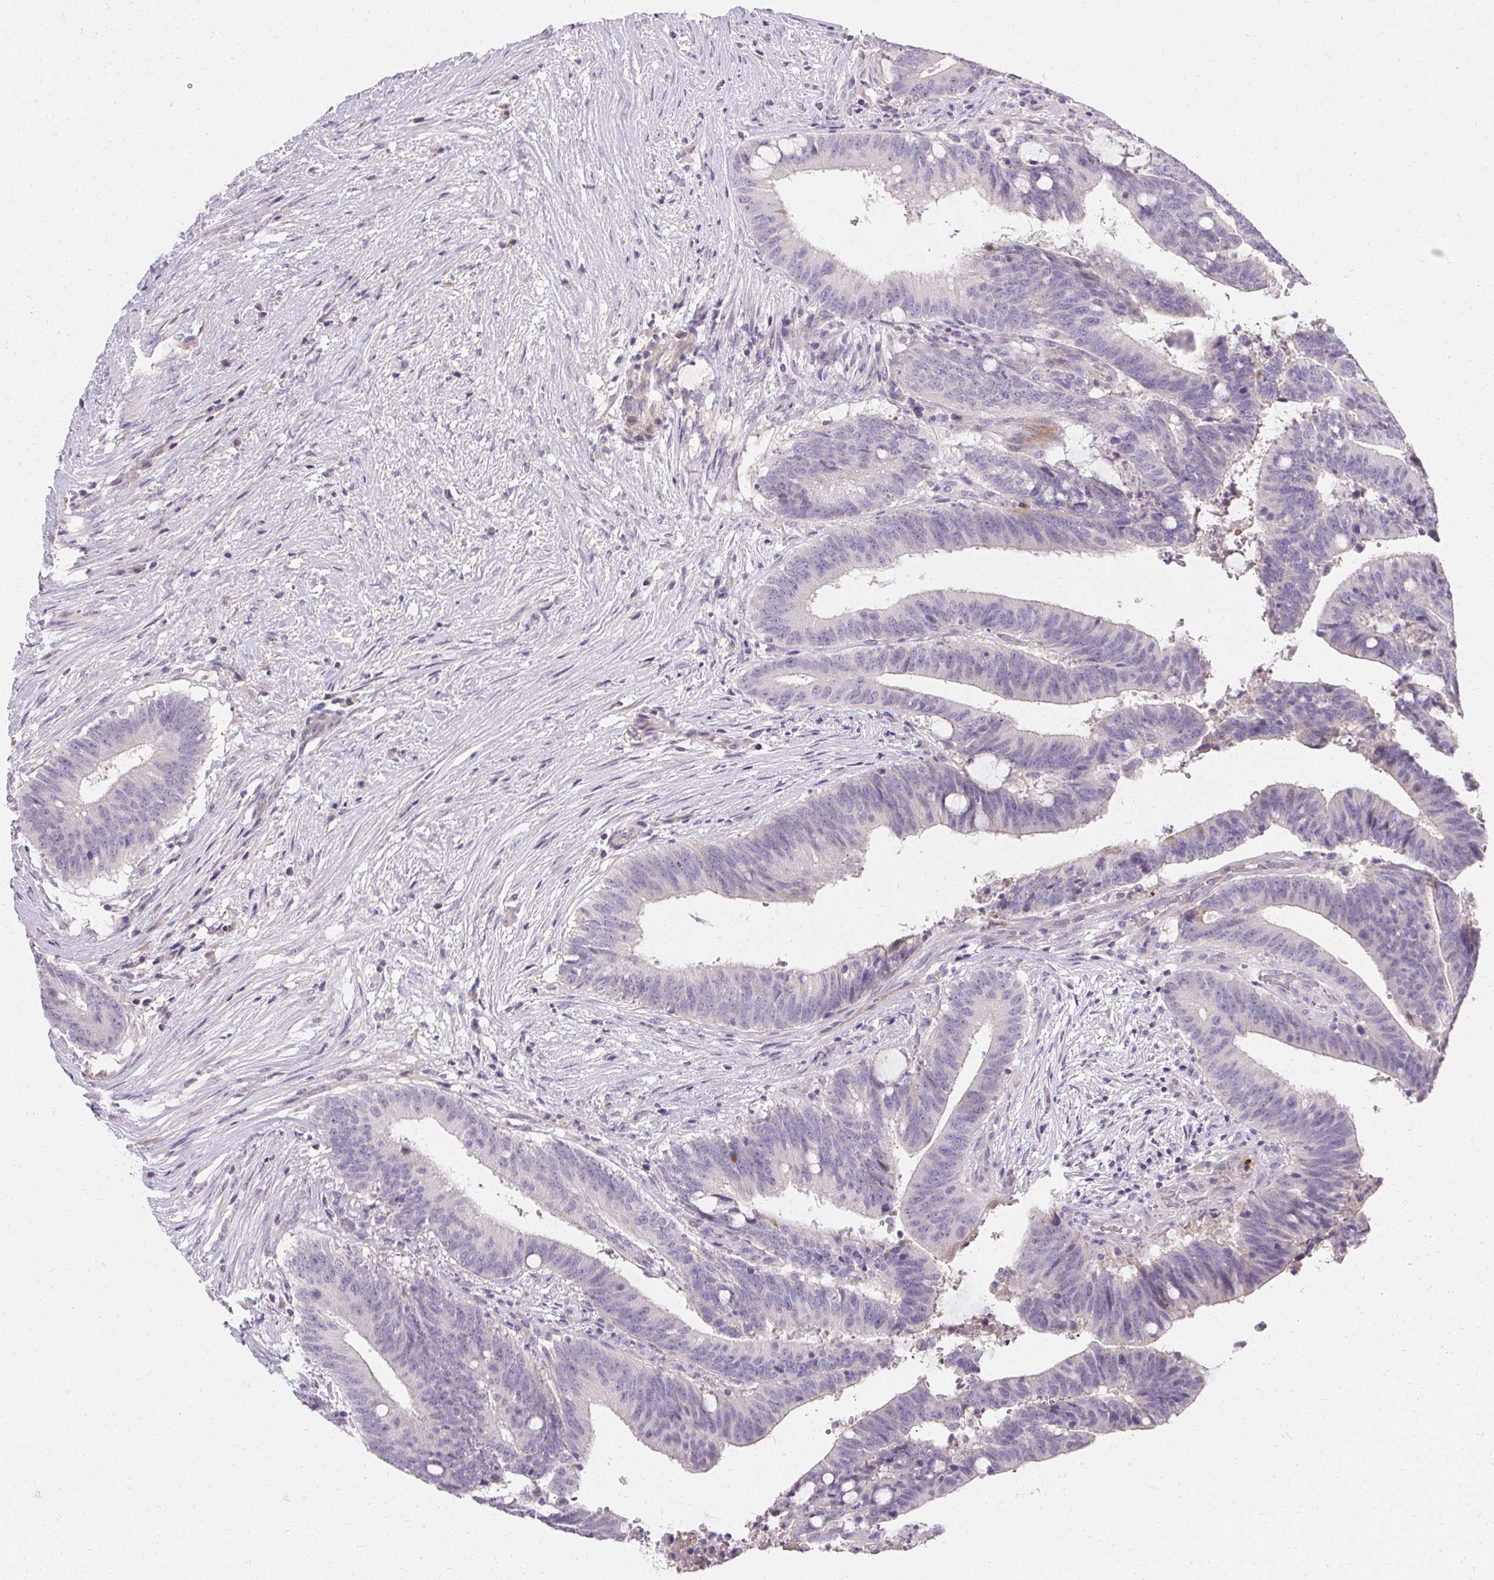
{"staining": {"intensity": "negative", "quantity": "none", "location": "none"}, "tissue": "colorectal cancer", "cell_type": "Tumor cells", "image_type": "cancer", "snomed": [{"axis": "morphology", "description": "Adenocarcinoma, NOS"}, {"axis": "topography", "description": "Colon"}], "caption": "High power microscopy photomicrograph of an immunohistochemistry (IHC) photomicrograph of colorectal cancer, revealing no significant positivity in tumor cells. (DAB immunohistochemistry (IHC) visualized using brightfield microscopy, high magnification).", "gene": "TRIP13", "patient": {"sex": "female", "age": 43}}